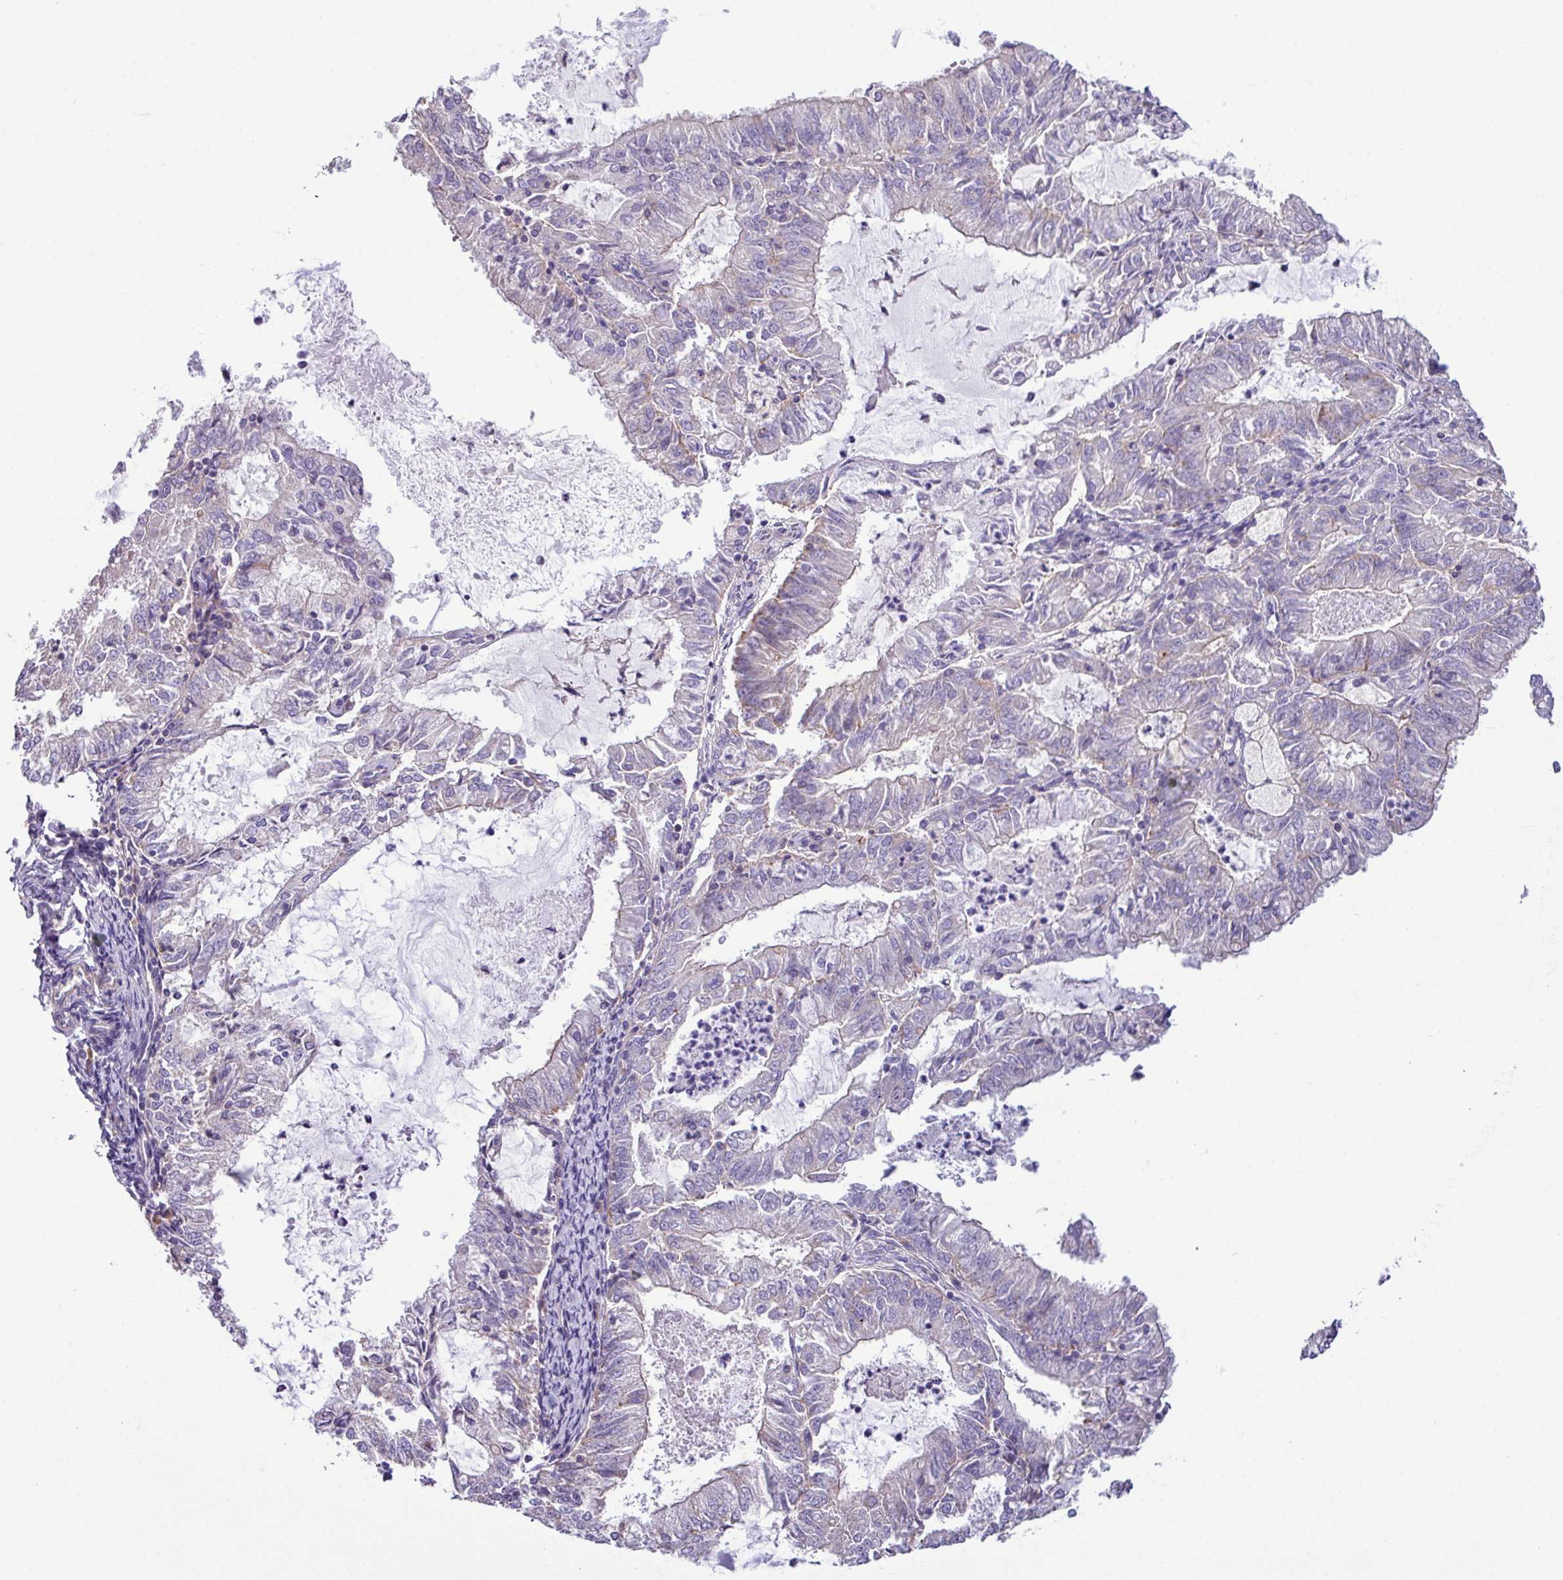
{"staining": {"intensity": "negative", "quantity": "none", "location": "none"}, "tissue": "endometrial cancer", "cell_type": "Tumor cells", "image_type": "cancer", "snomed": [{"axis": "morphology", "description": "Adenocarcinoma, NOS"}, {"axis": "topography", "description": "Endometrium"}], "caption": "This is an immunohistochemistry image of human endometrial adenocarcinoma. There is no positivity in tumor cells.", "gene": "IRGC", "patient": {"sex": "female", "age": 57}}